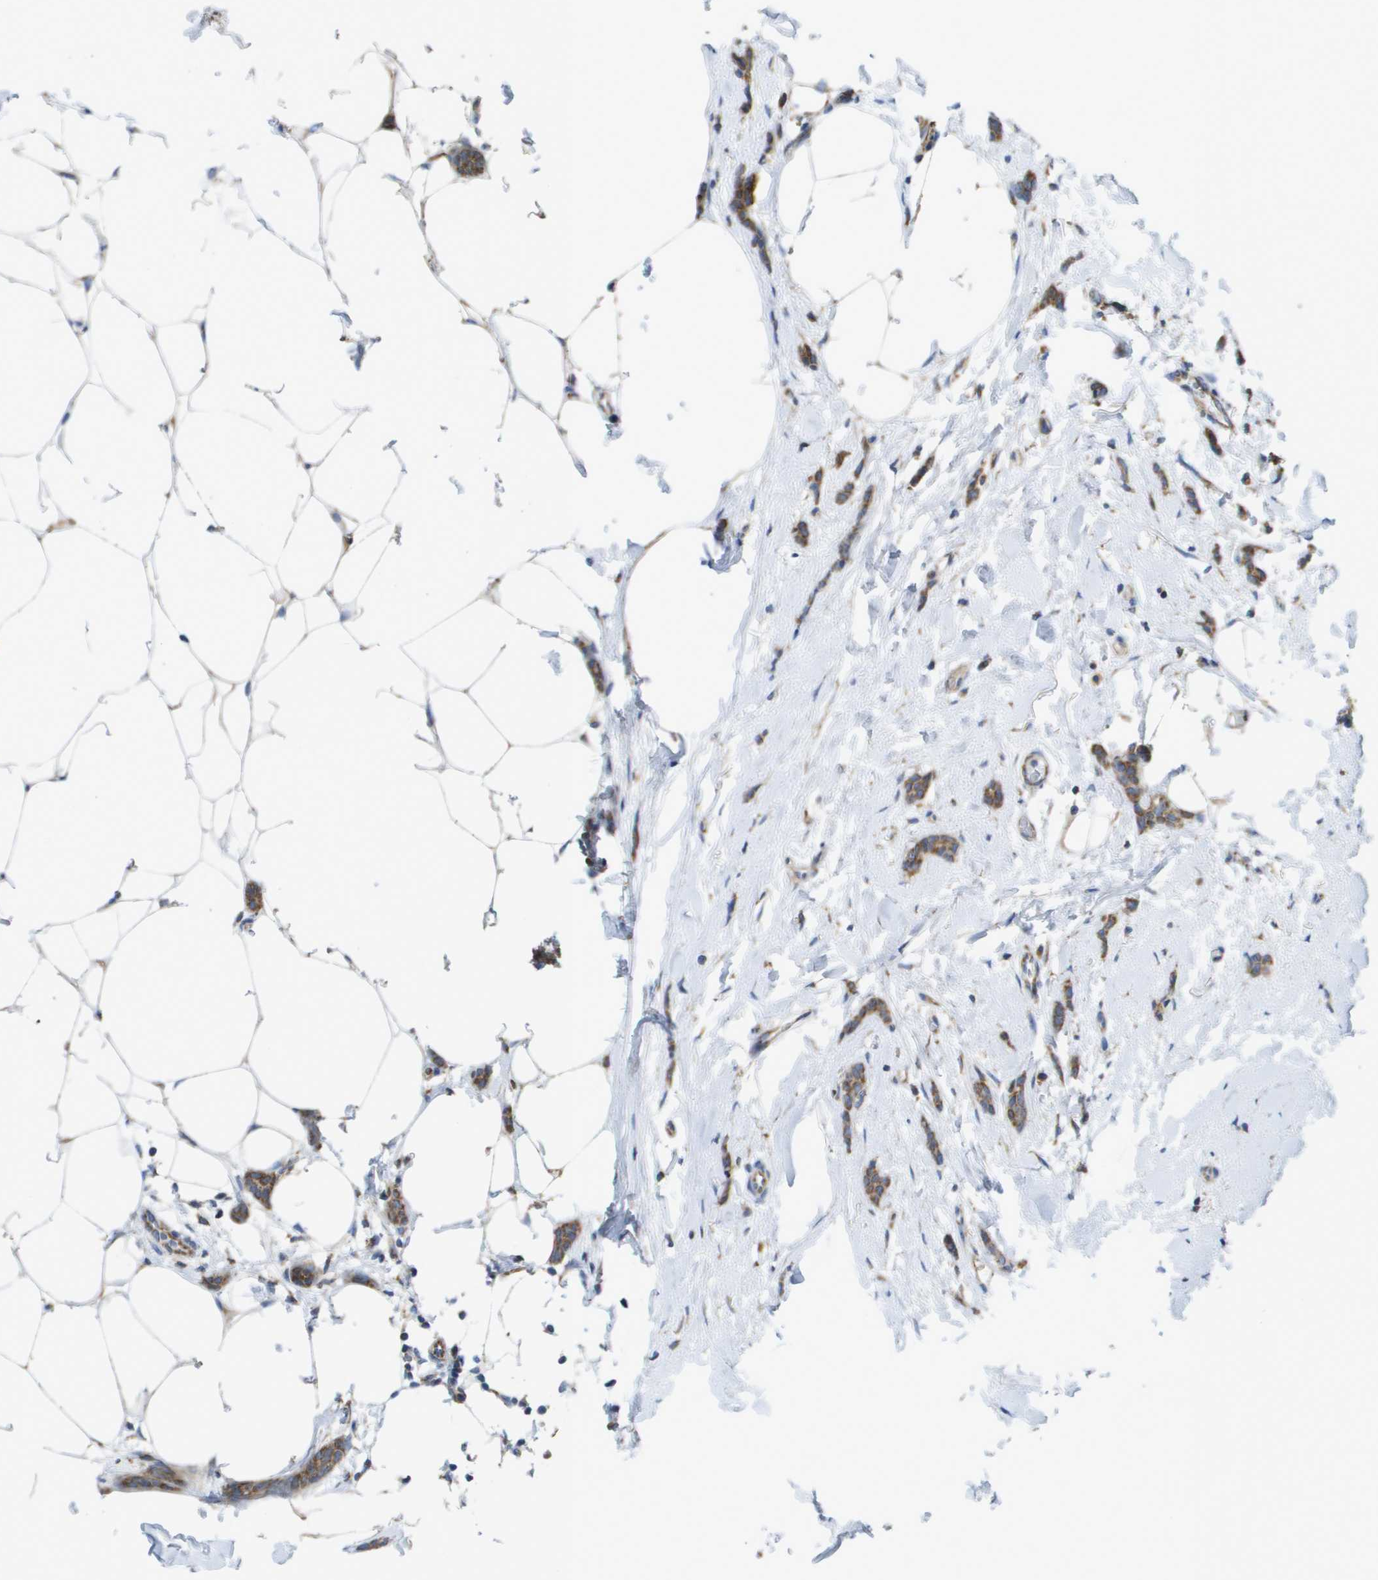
{"staining": {"intensity": "strong", "quantity": ">75%", "location": "cytoplasmic/membranous"}, "tissue": "breast cancer", "cell_type": "Tumor cells", "image_type": "cancer", "snomed": [{"axis": "morphology", "description": "Lobular carcinoma"}, {"axis": "topography", "description": "Skin"}, {"axis": "topography", "description": "Breast"}], "caption": "Breast lobular carcinoma was stained to show a protein in brown. There is high levels of strong cytoplasmic/membranous positivity in about >75% of tumor cells.", "gene": "FIS1", "patient": {"sex": "female", "age": 46}}